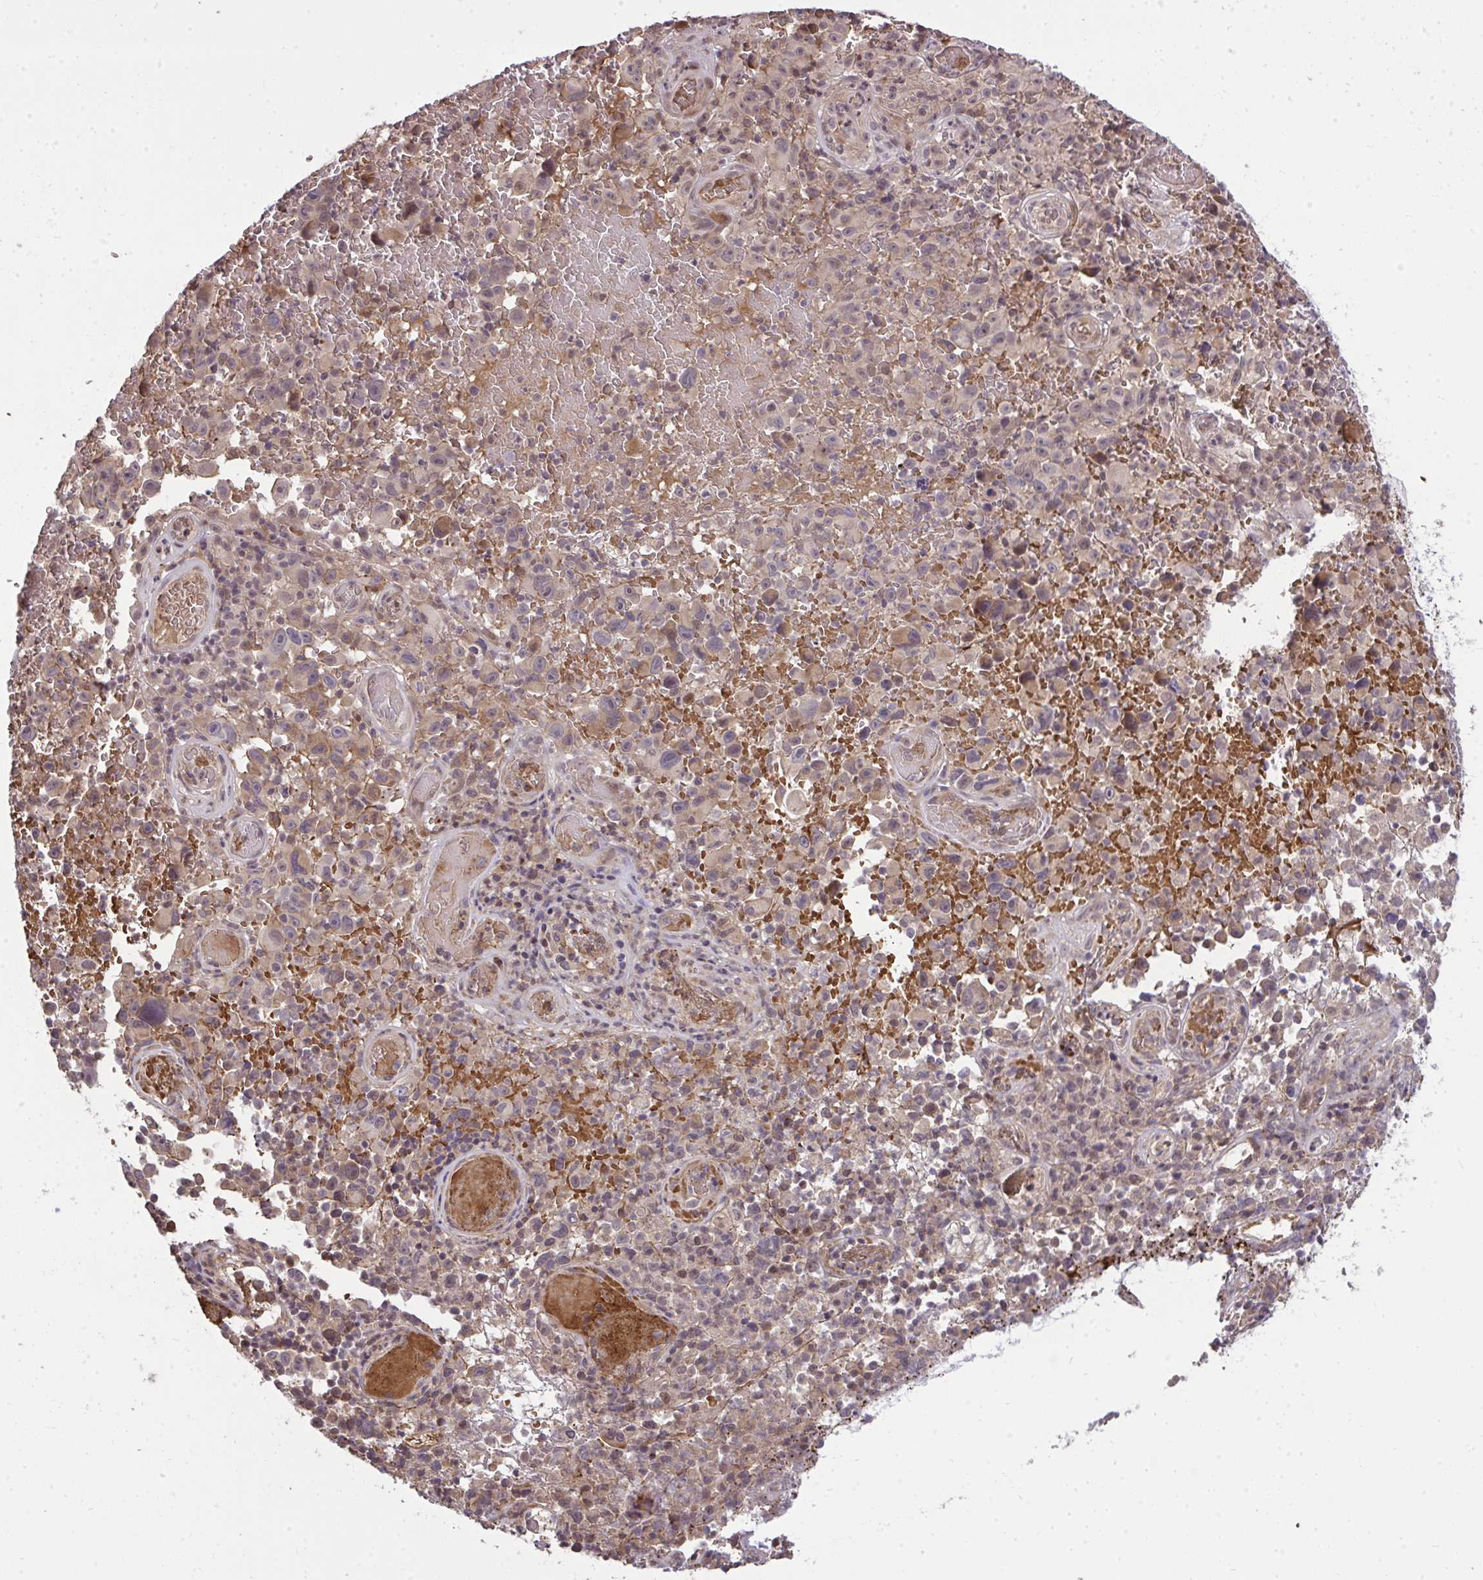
{"staining": {"intensity": "moderate", "quantity": "25%-75%", "location": "cytoplasmic/membranous,nuclear"}, "tissue": "melanoma", "cell_type": "Tumor cells", "image_type": "cancer", "snomed": [{"axis": "morphology", "description": "Malignant melanoma, NOS"}, {"axis": "topography", "description": "Skin"}], "caption": "This is an image of immunohistochemistry staining of malignant melanoma, which shows moderate staining in the cytoplasmic/membranous and nuclear of tumor cells.", "gene": "ZSCAN9", "patient": {"sex": "female", "age": 82}}